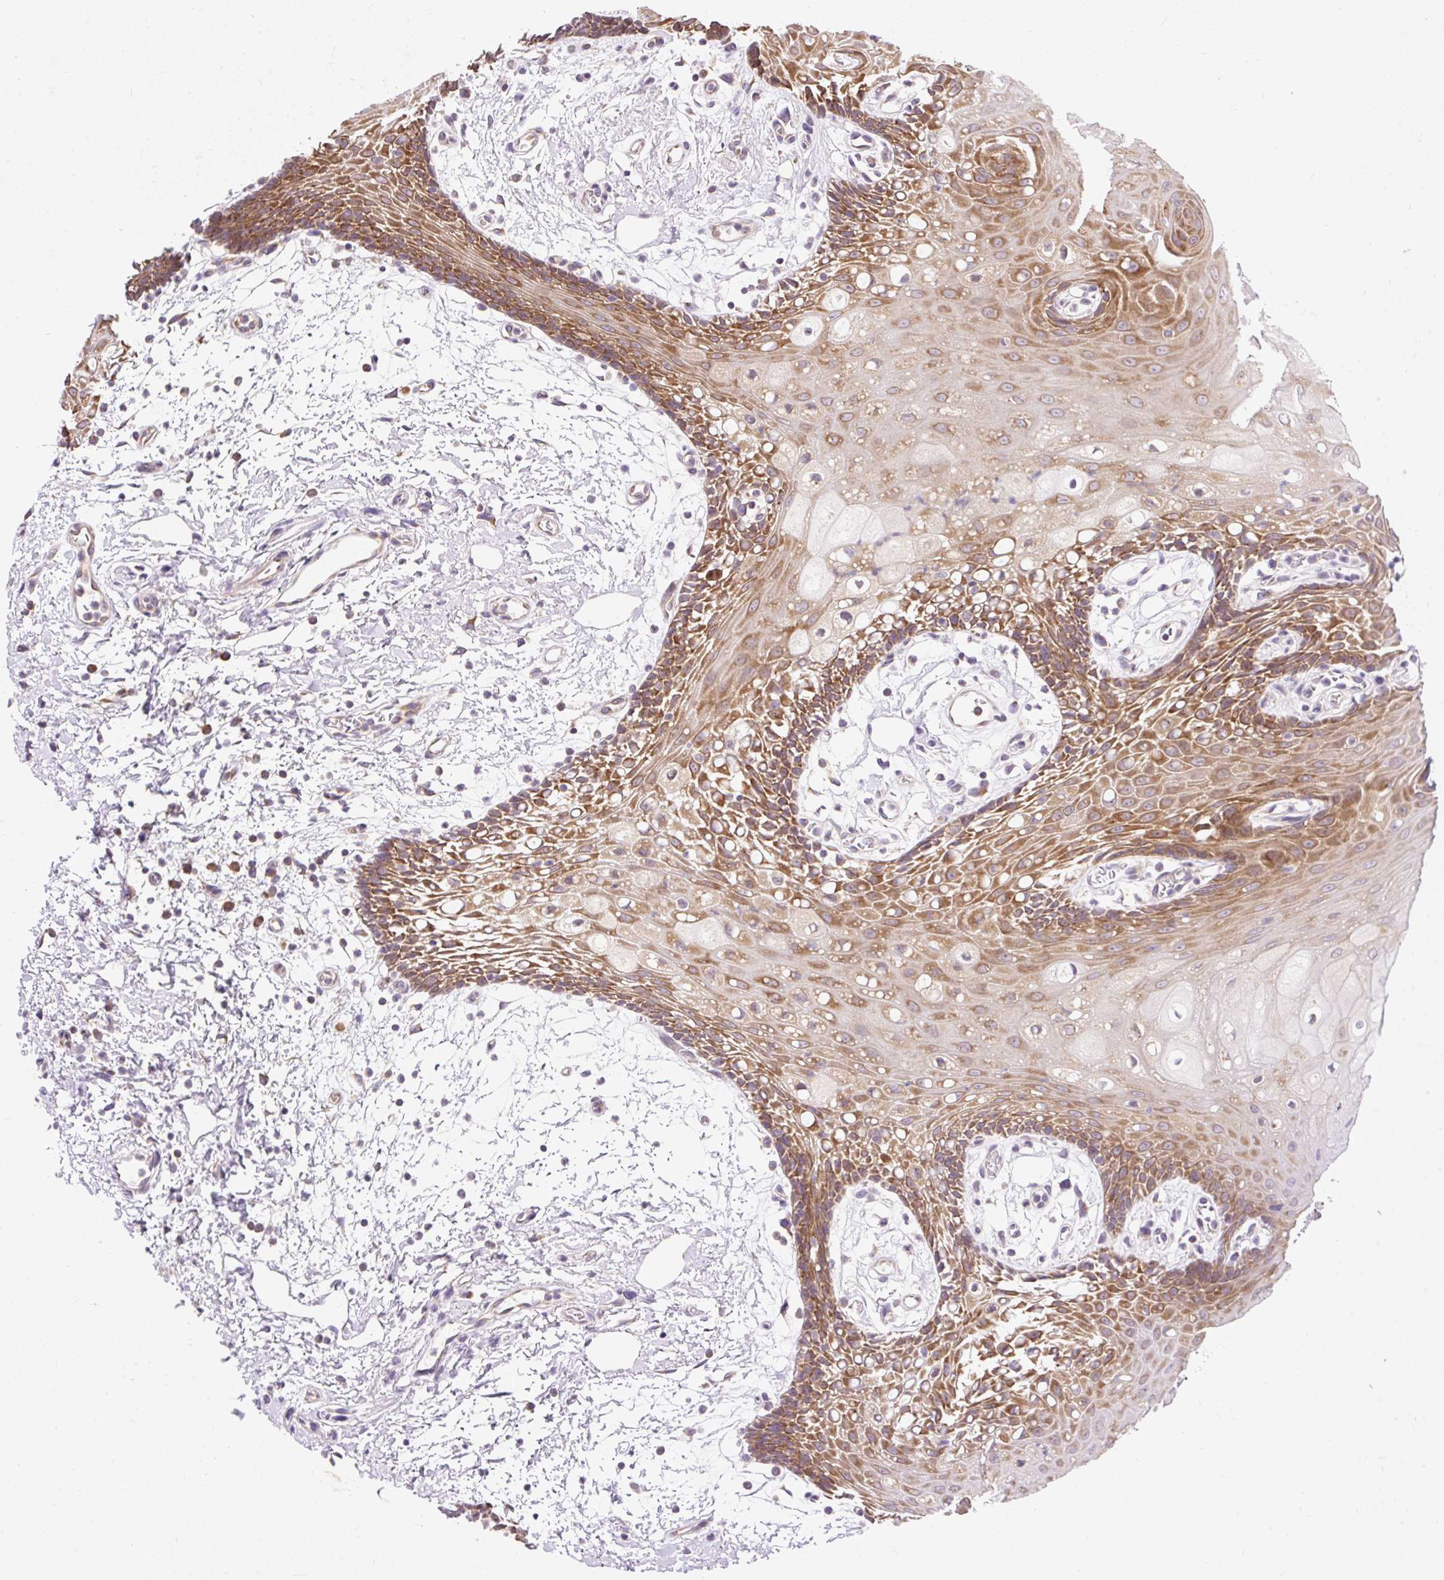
{"staining": {"intensity": "moderate", "quantity": ">75%", "location": "cytoplasmic/membranous"}, "tissue": "oral mucosa", "cell_type": "Squamous epithelial cells", "image_type": "normal", "snomed": [{"axis": "morphology", "description": "Normal tissue, NOS"}, {"axis": "topography", "description": "Oral tissue"}], "caption": "Immunohistochemical staining of benign human oral mucosa displays >75% levels of moderate cytoplasmic/membranous protein staining in about >75% of squamous epithelial cells. (IHC, brightfield microscopy, high magnification).", "gene": "GPR45", "patient": {"sex": "female", "age": 59}}